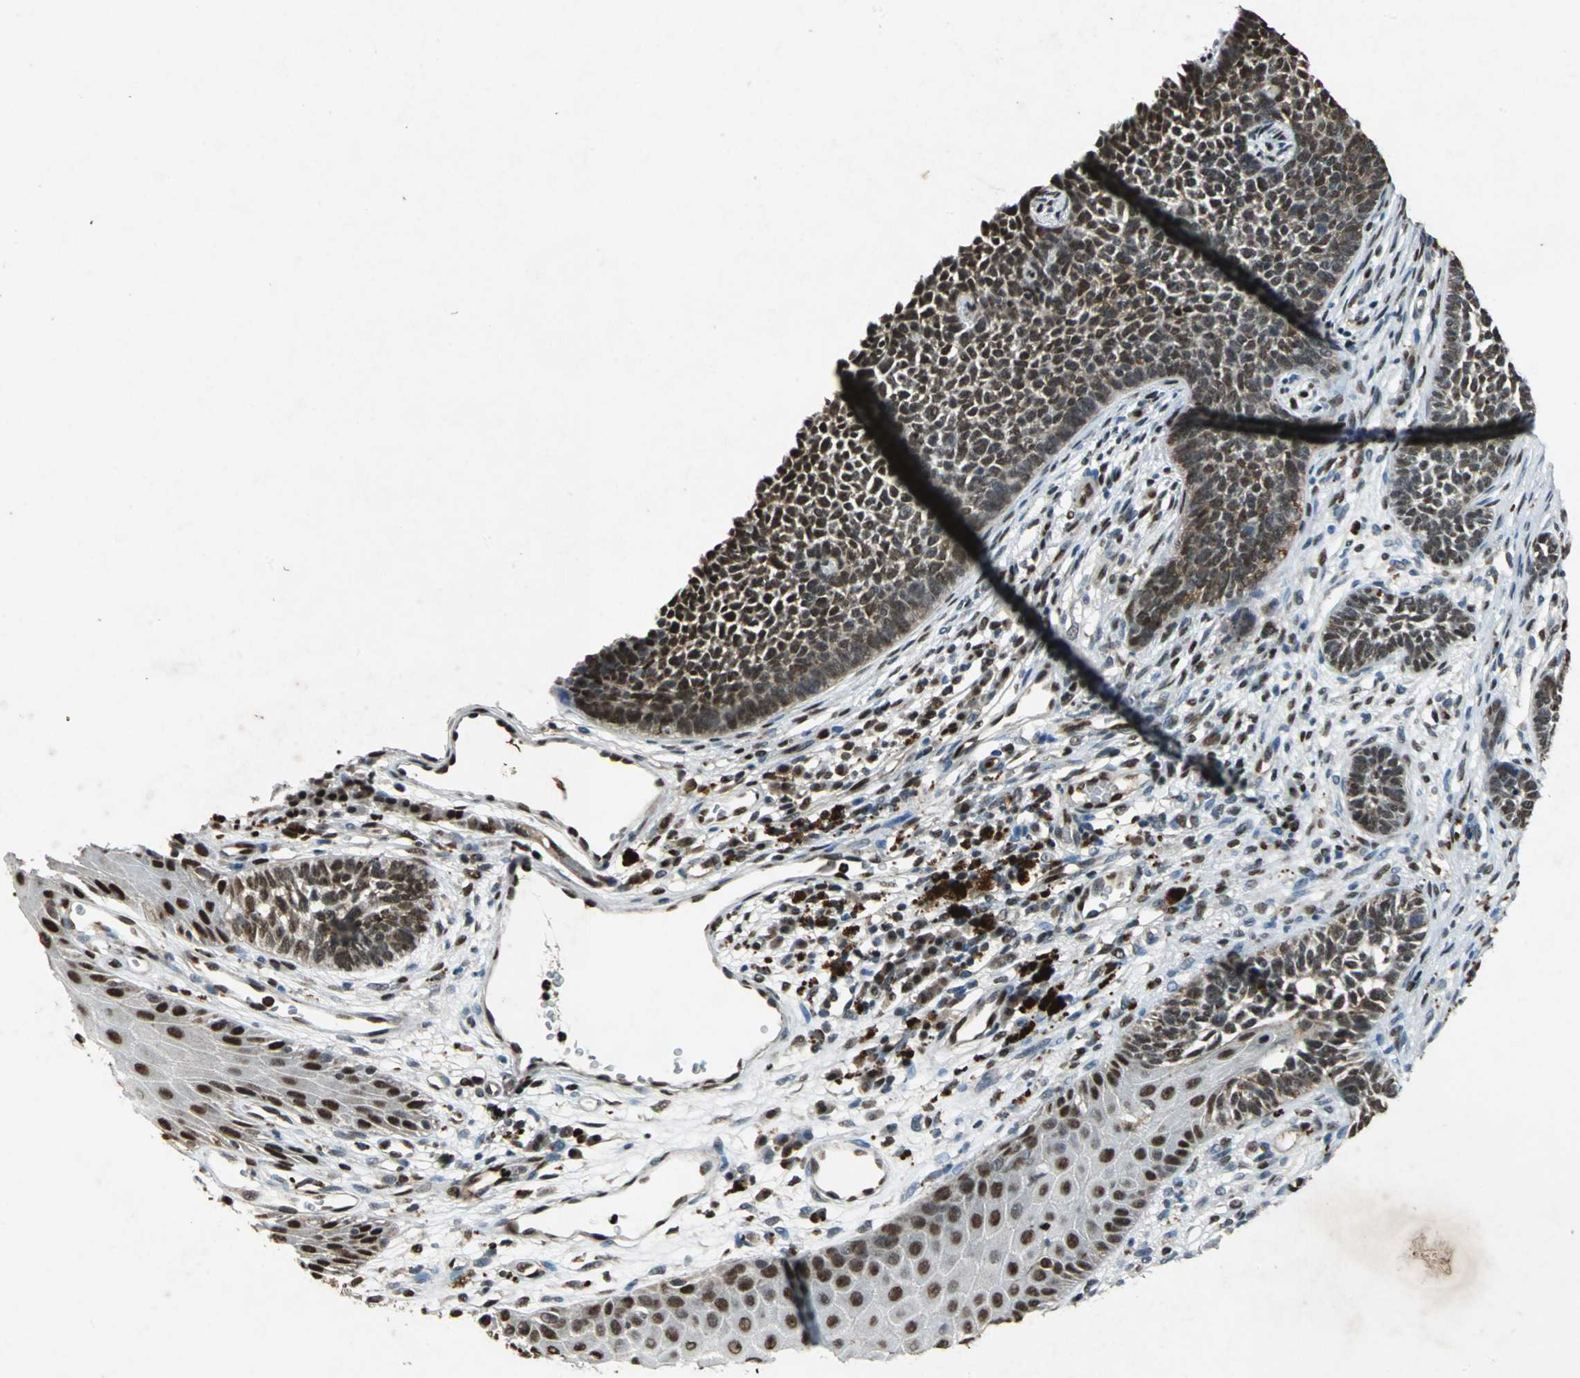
{"staining": {"intensity": "strong", "quantity": ">75%", "location": "nuclear"}, "tissue": "skin cancer", "cell_type": "Tumor cells", "image_type": "cancer", "snomed": [{"axis": "morphology", "description": "Basal cell carcinoma"}, {"axis": "topography", "description": "Skin"}], "caption": "Skin cancer tissue demonstrates strong nuclear staining in about >75% of tumor cells, visualized by immunohistochemistry.", "gene": "ANP32A", "patient": {"sex": "female", "age": 84}}